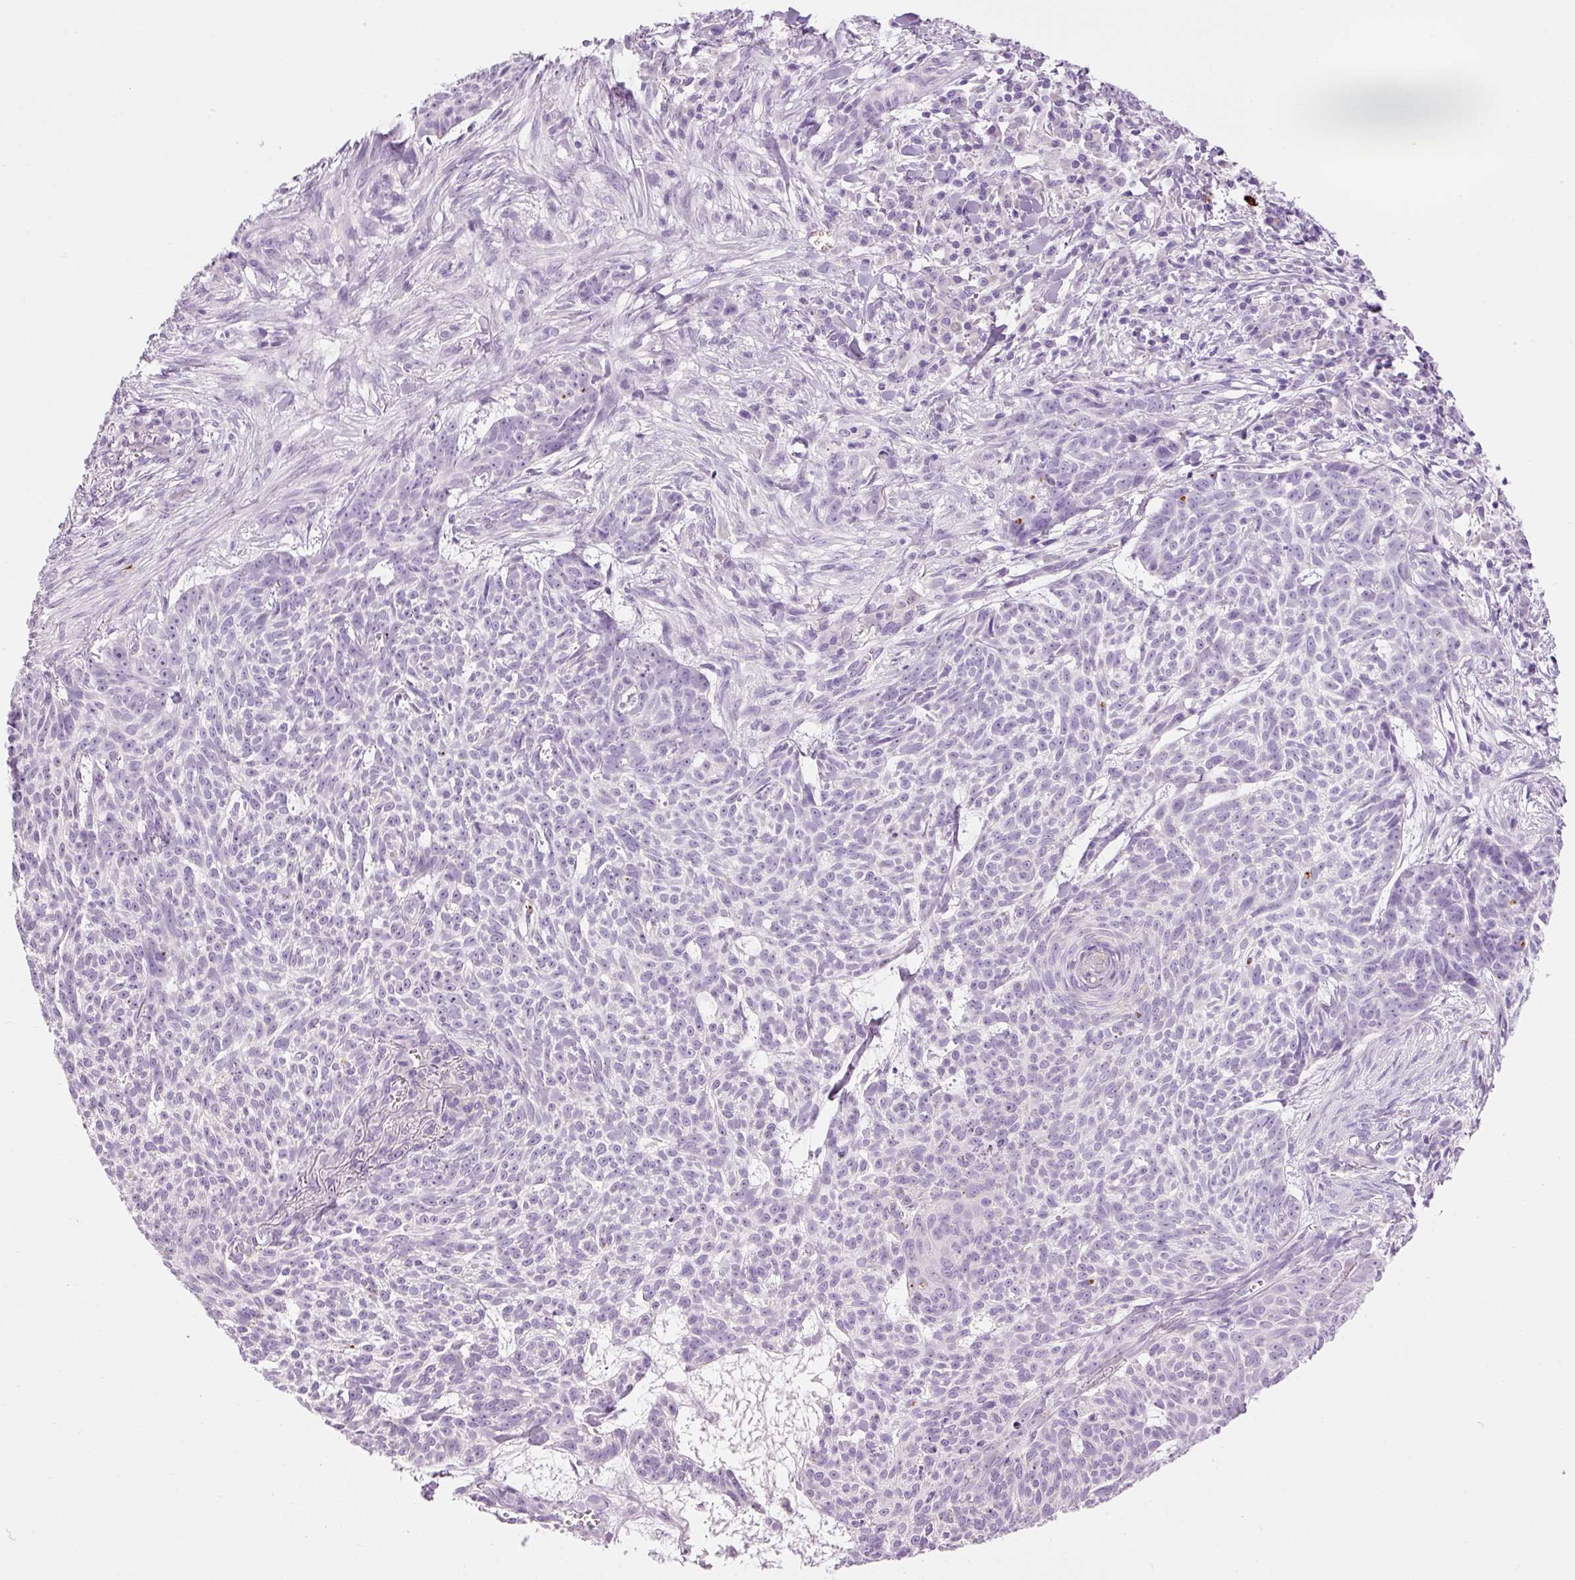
{"staining": {"intensity": "negative", "quantity": "none", "location": "none"}, "tissue": "skin cancer", "cell_type": "Tumor cells", "image_type": "cancer", "snomed": [{"axis": "morphology", "description": "Basal cell carcinoma"}, {"axis": "topography", "description": "Skin"}], "caption": "Tumor cells are negative for protein expression in human skin cancer (basal cell carcinoma).", "gene": "CARD16", "patient": {"sex": "female", "age": 93}}